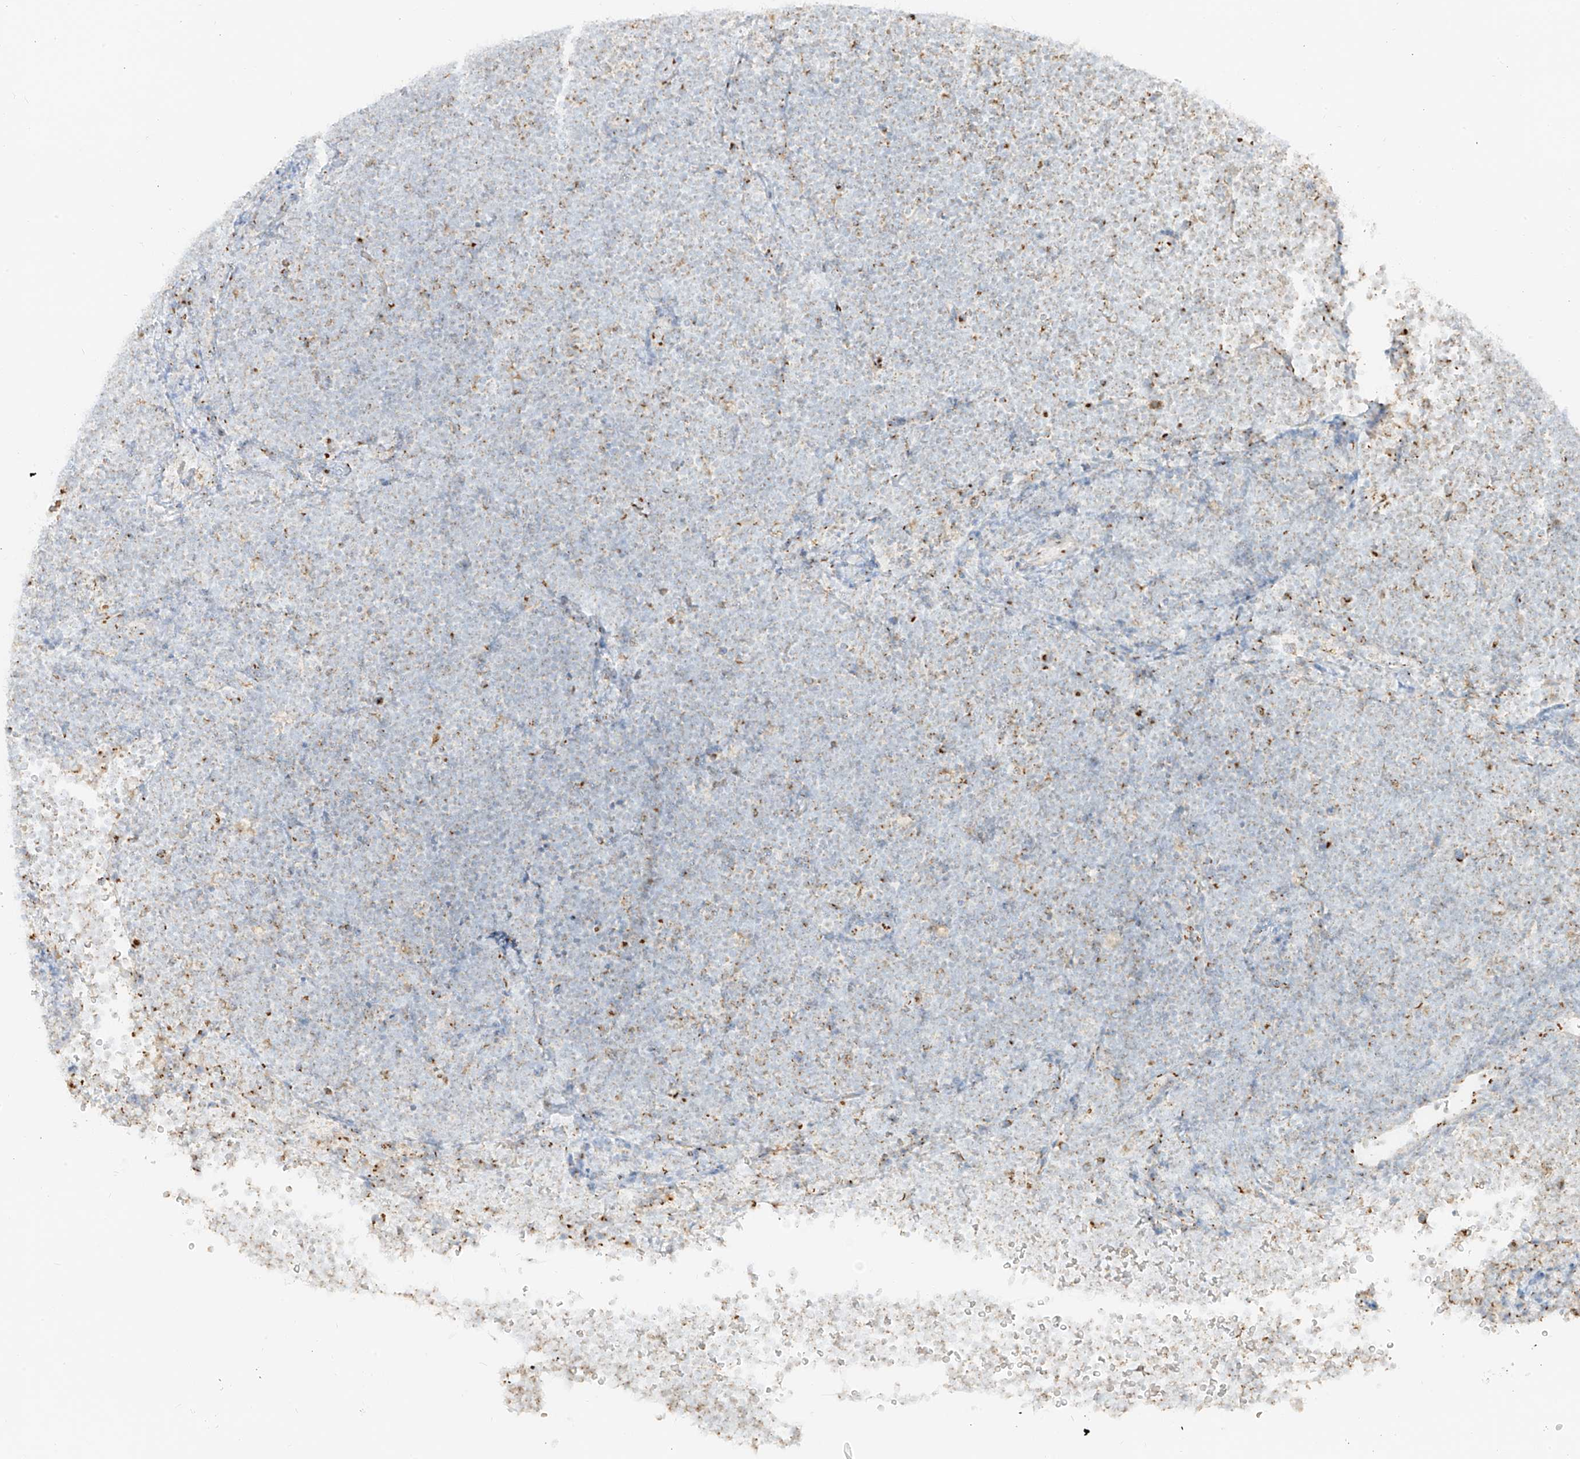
{"staining": {"intensity": "moderate", "quantity": "<25%", "location": "cytoplasmic/membranous"}, "tissue": "lymphoma", "cell_type": "Tumor cells", "image_type": "cancer", "snomed": [{"axis": "morphology", "description": "Malignant lymphoma, non-Hodgkin's type, High grade"}, {"axis": "topography", "description": "Lymph node"}], "caption": "Immunohistochemical staining of lymphoma displays low levels of moderate cytoplasmic/membranous staining in approximately <25% of tumor cells.", "gene": "TMEM87B", "patient": {"sex": "male", "age": 13}}